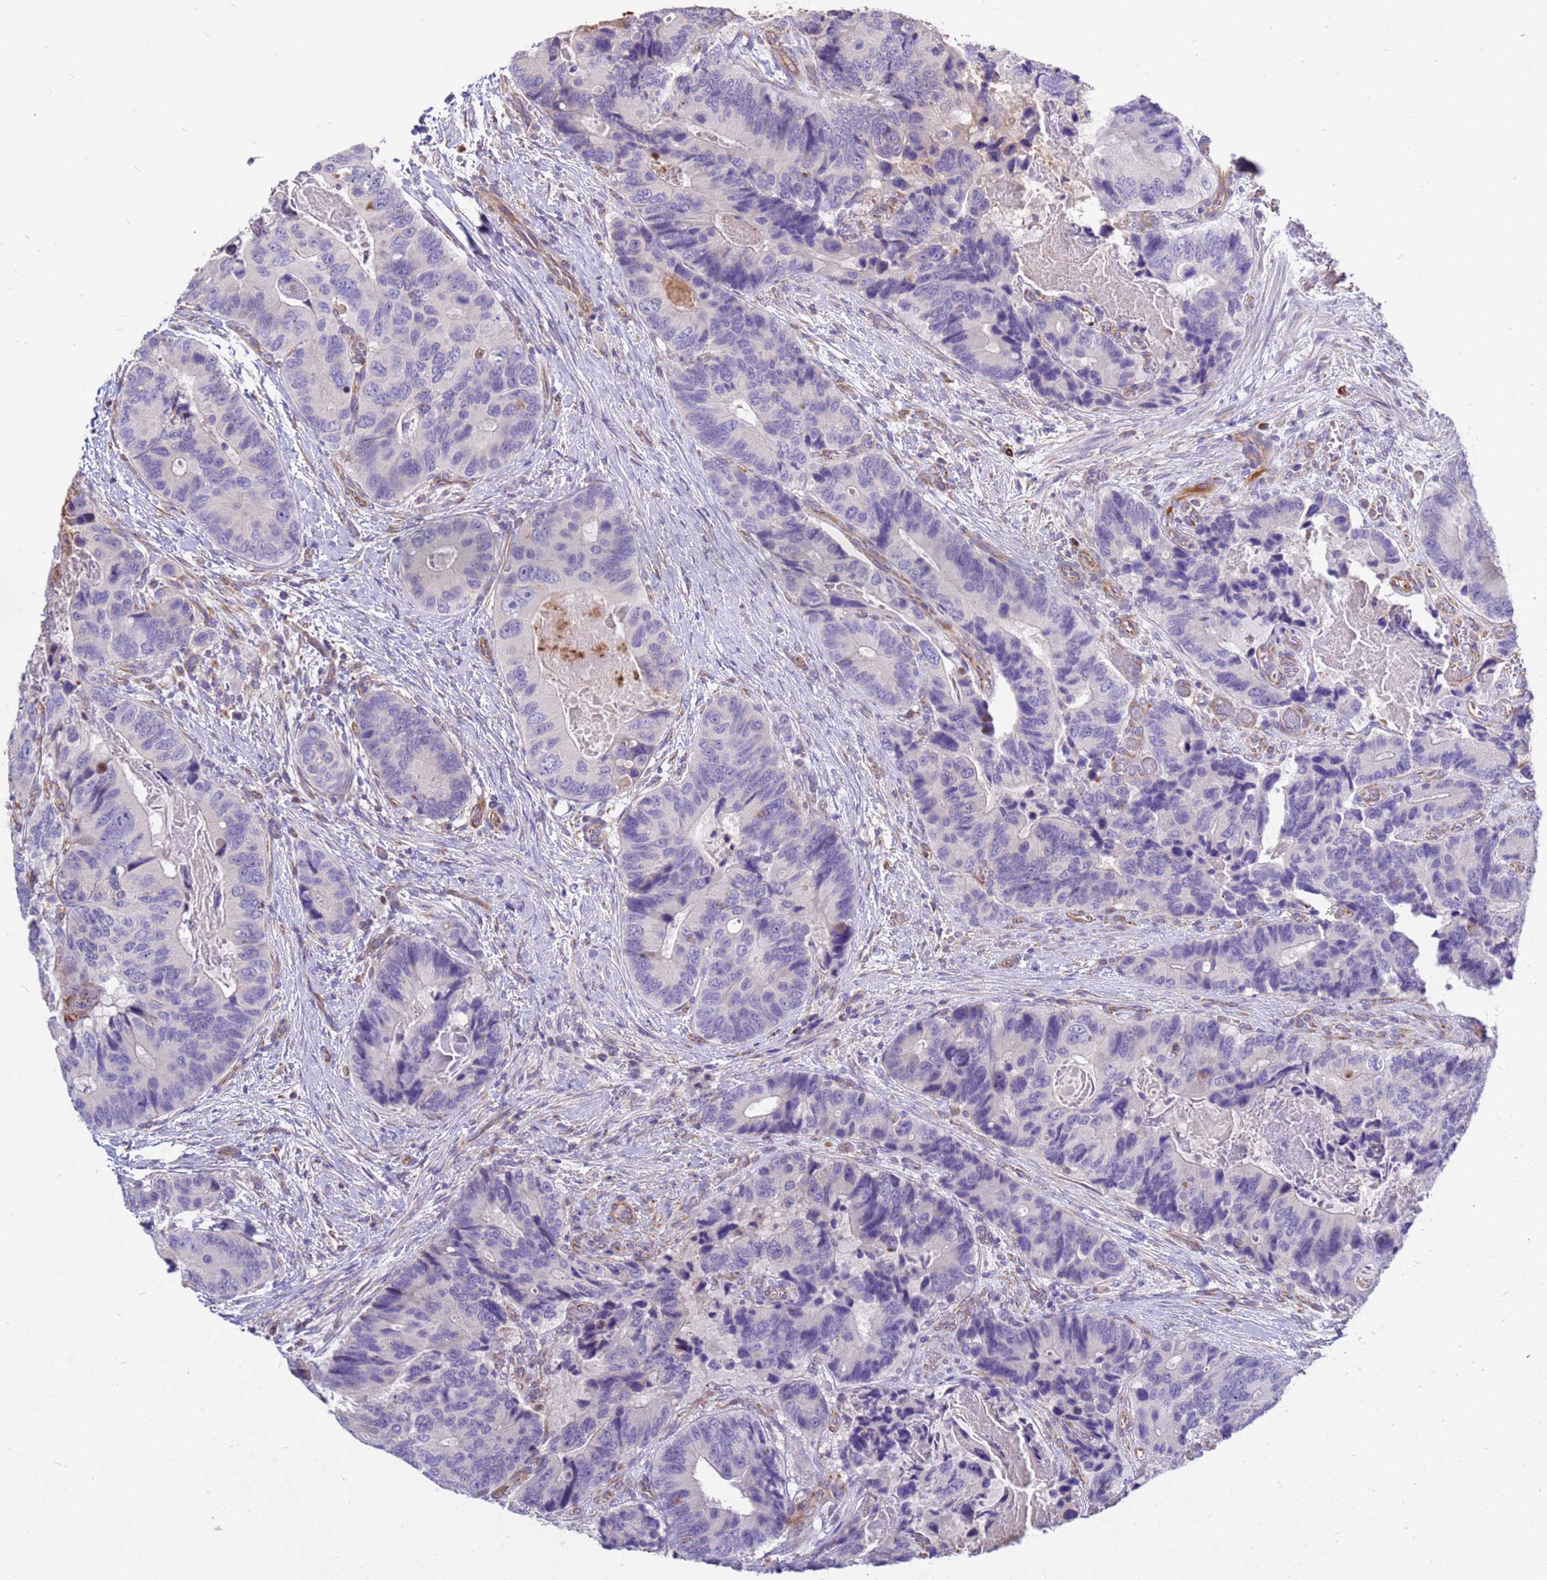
{"staining": {"intensity": "negative", "quantity": "none", "location": "none"}, "tissue": "colorectal cancer", "cell_type": "Tumor cells", "image_type": "cancer", "snomed": [{"axis": "morphology", "description": "Adenocarcinoma, NOS"}, {"axis": "topography", "description": "Colon"}], "caption": "Tumor cells show no significant protein staining in colorectal cancer (adenocarcinoma).", "gene": "TCEAL3", "patient": {"sex": "male", "age": 84}}